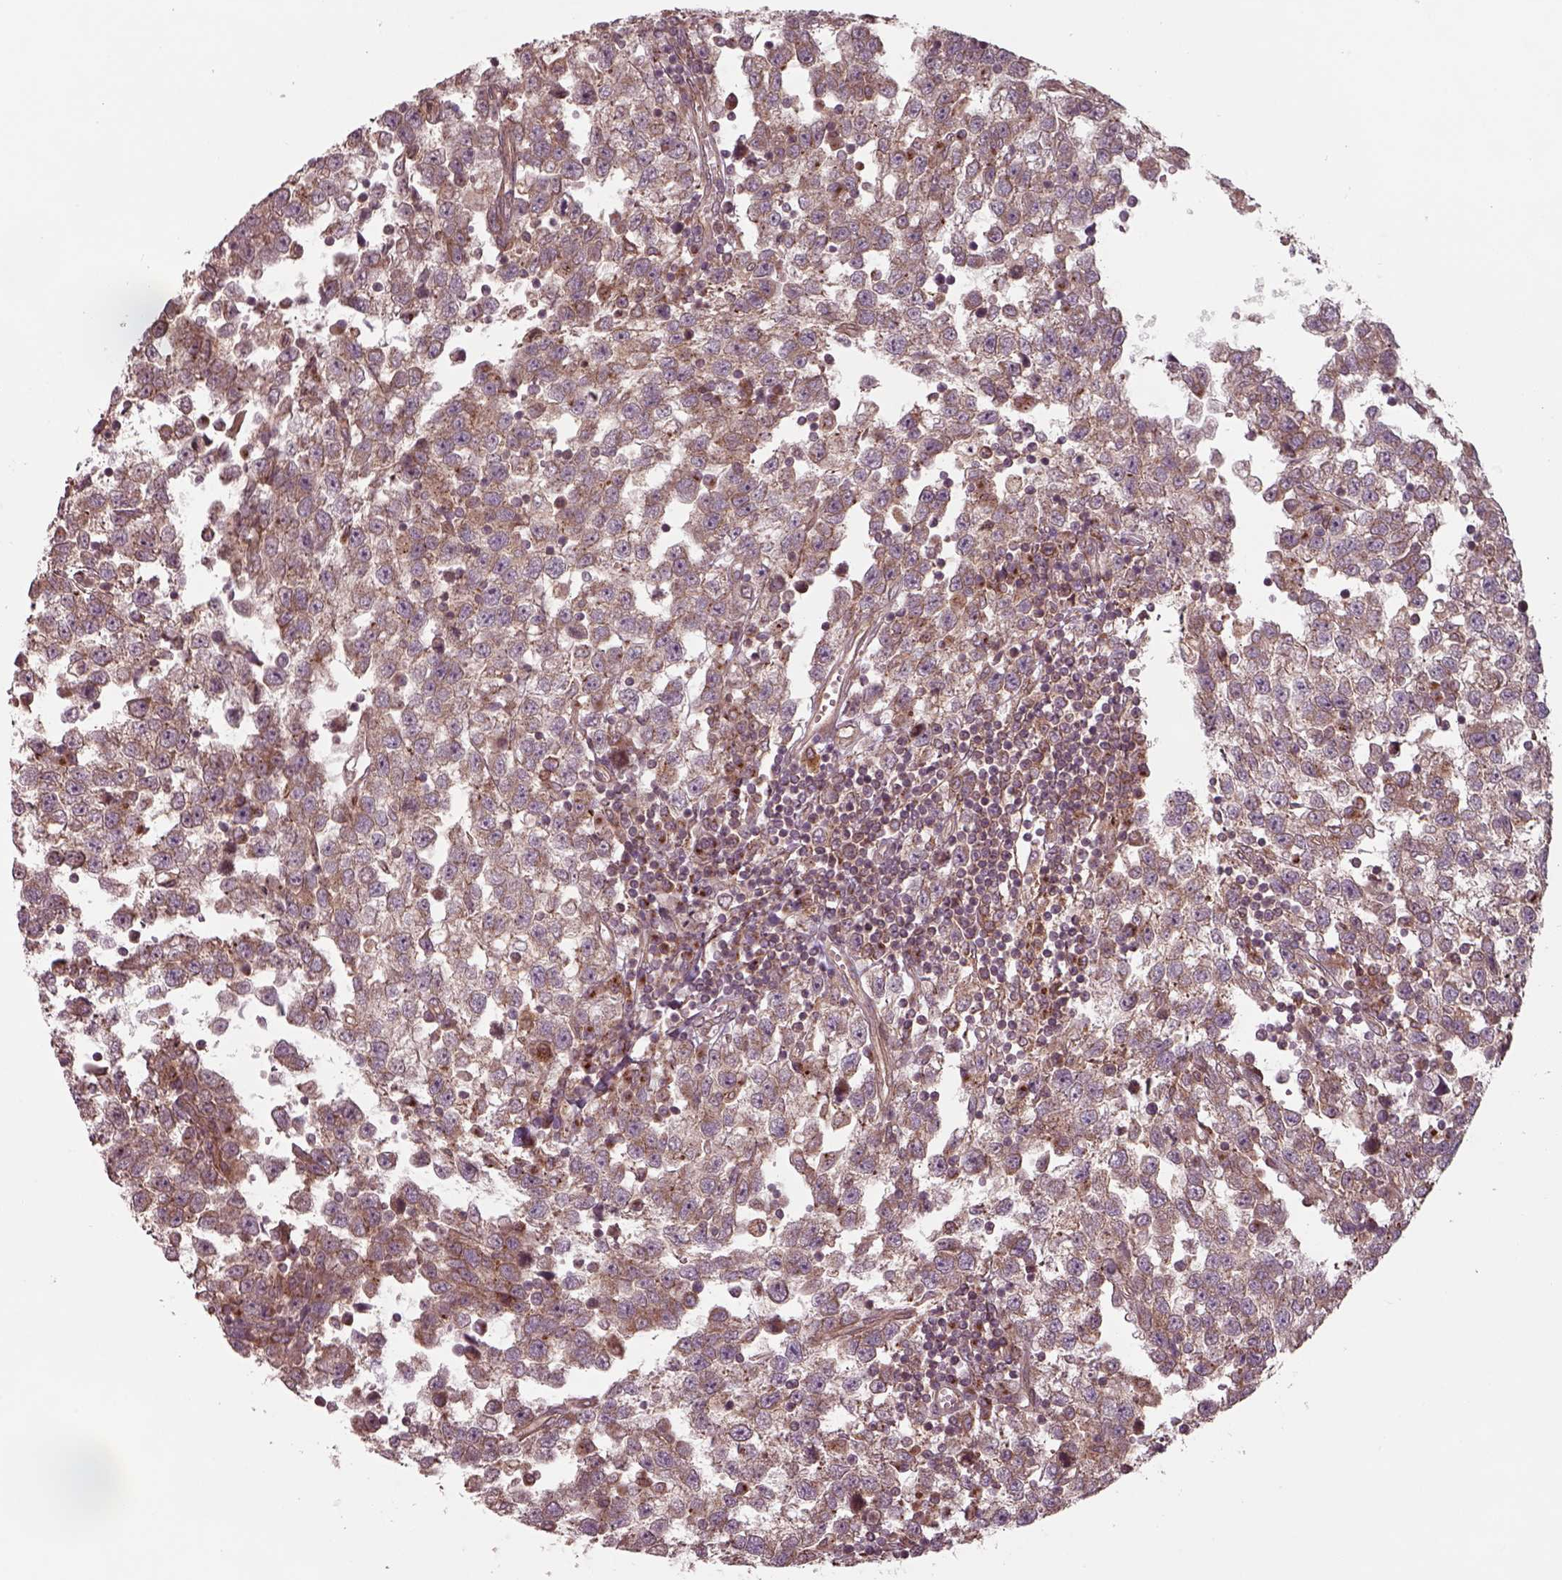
{"staining": {"intensity": "moderate", "quantity": ">75%", "location": "cytoplasmic/membranous"}, "tissue": "testis cancer", "cell_type": "Tumor cells", "image_type": "cancer", "snomed": [{"axis": "morphology", "description": "Seminoma, NOS"}, {"axis": "topography", "description": "Testis"}], "caption": "IHC photomicrograph of neoplastic tissue: testis cancer stained using immunohistochemistry demonstrates medium levels of moderate protein expression localized specifically in the cytoplasmic/membranous of tumor cells, appearing as a cytoplasmic/membranous brown color.", "gene": "CHMP3", "patient": {"sex": "male", "age": 34}}